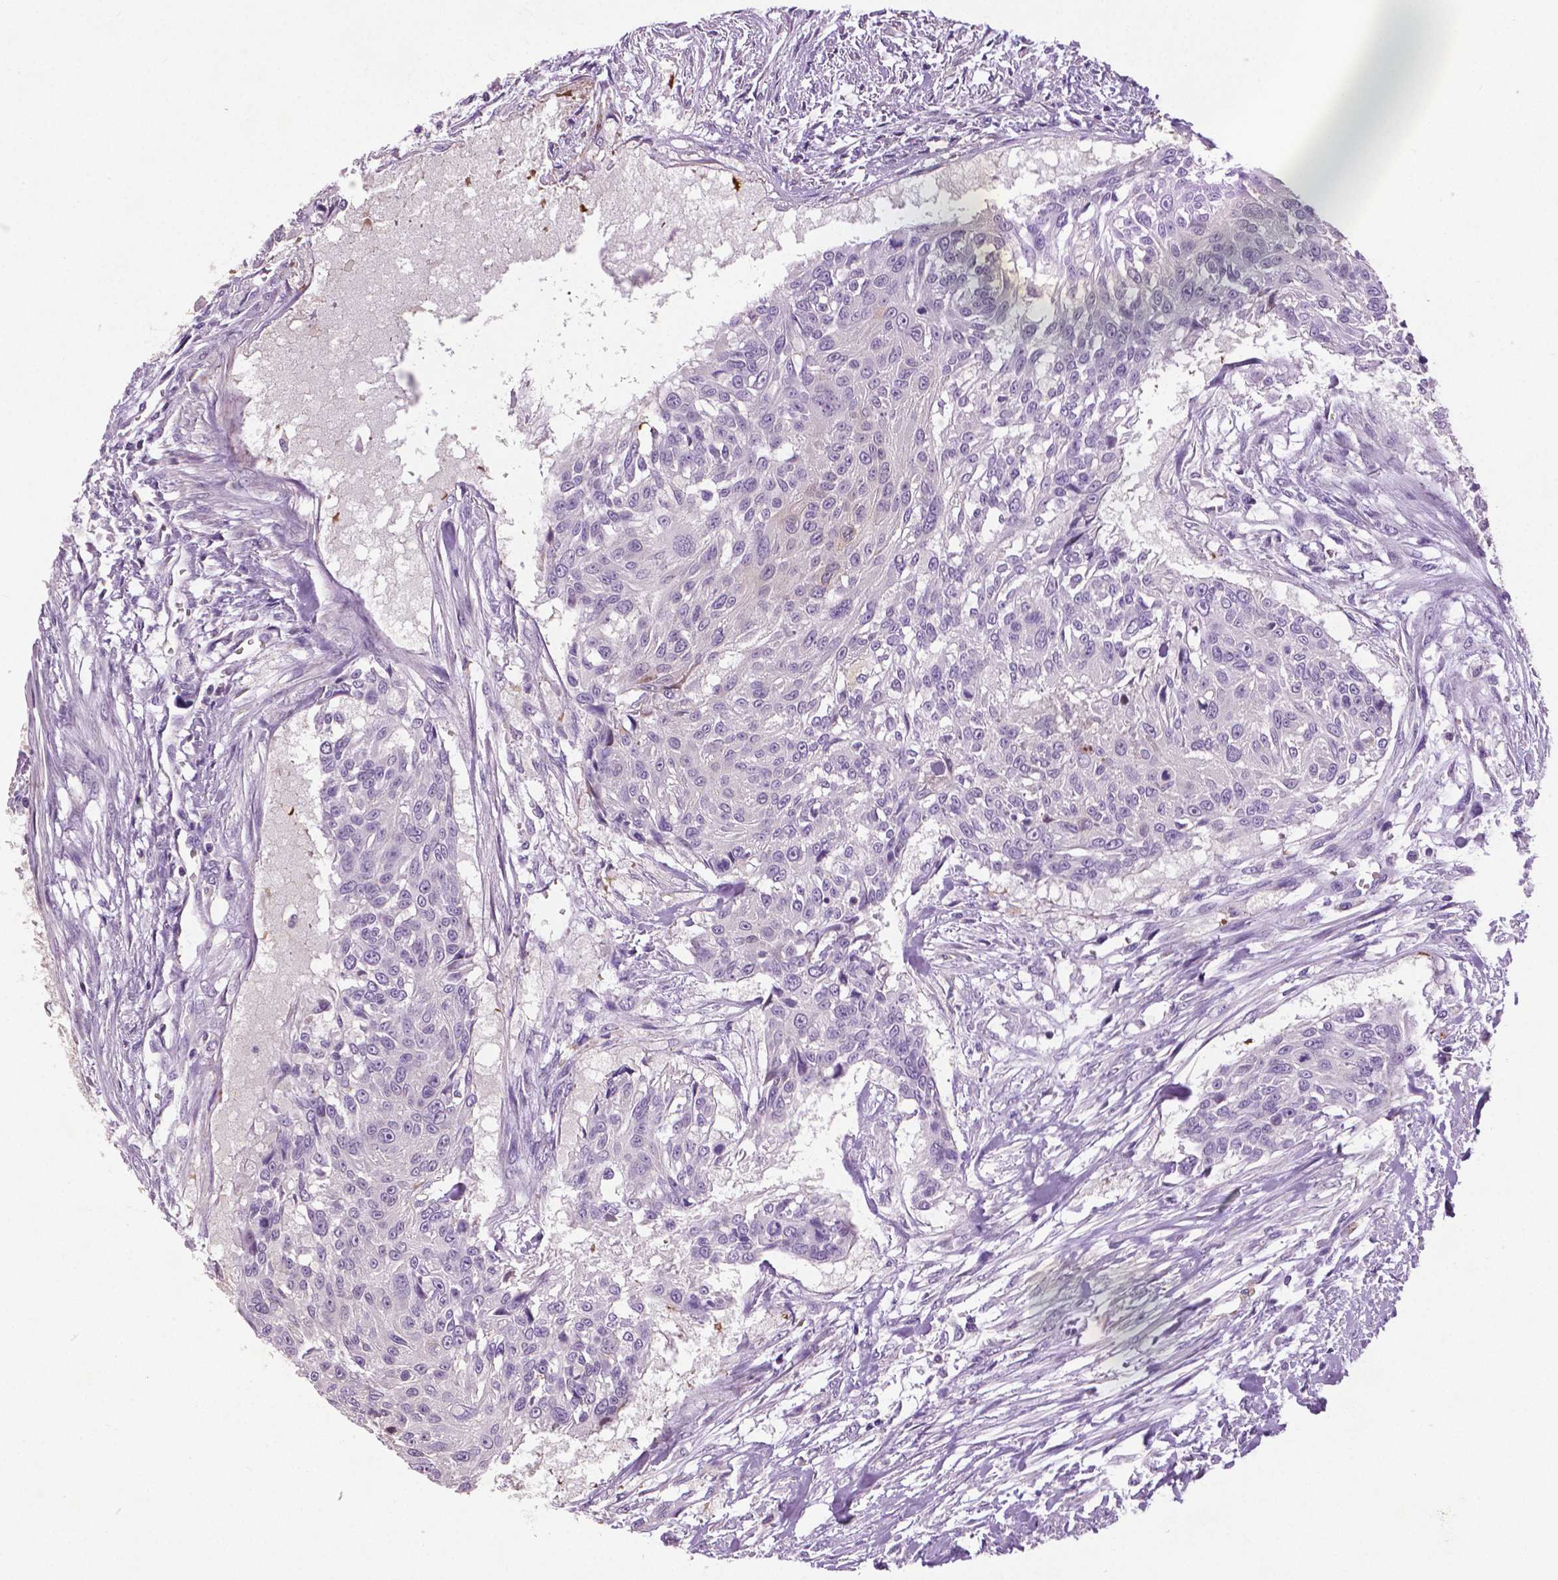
{"staining": {"intensity": "negative", "quantity": "none", "location": "none"}, "tissue": "urothelial cancer", "cell_type": "Tumor cells", "image_type": "cancer", "snomed": [{"axis": "morphology", "description": "Urothelial carcinoma, NOS"}, {"axis": "topography", "description": "Urinary bladder"}], "caption": "A histopathology image of transitional cell carcinoma stained for a protein demonstrates no brown staining in tumor cells.", "gene": "DNAH12", "patient": {"sex": "male", "age": 55}}